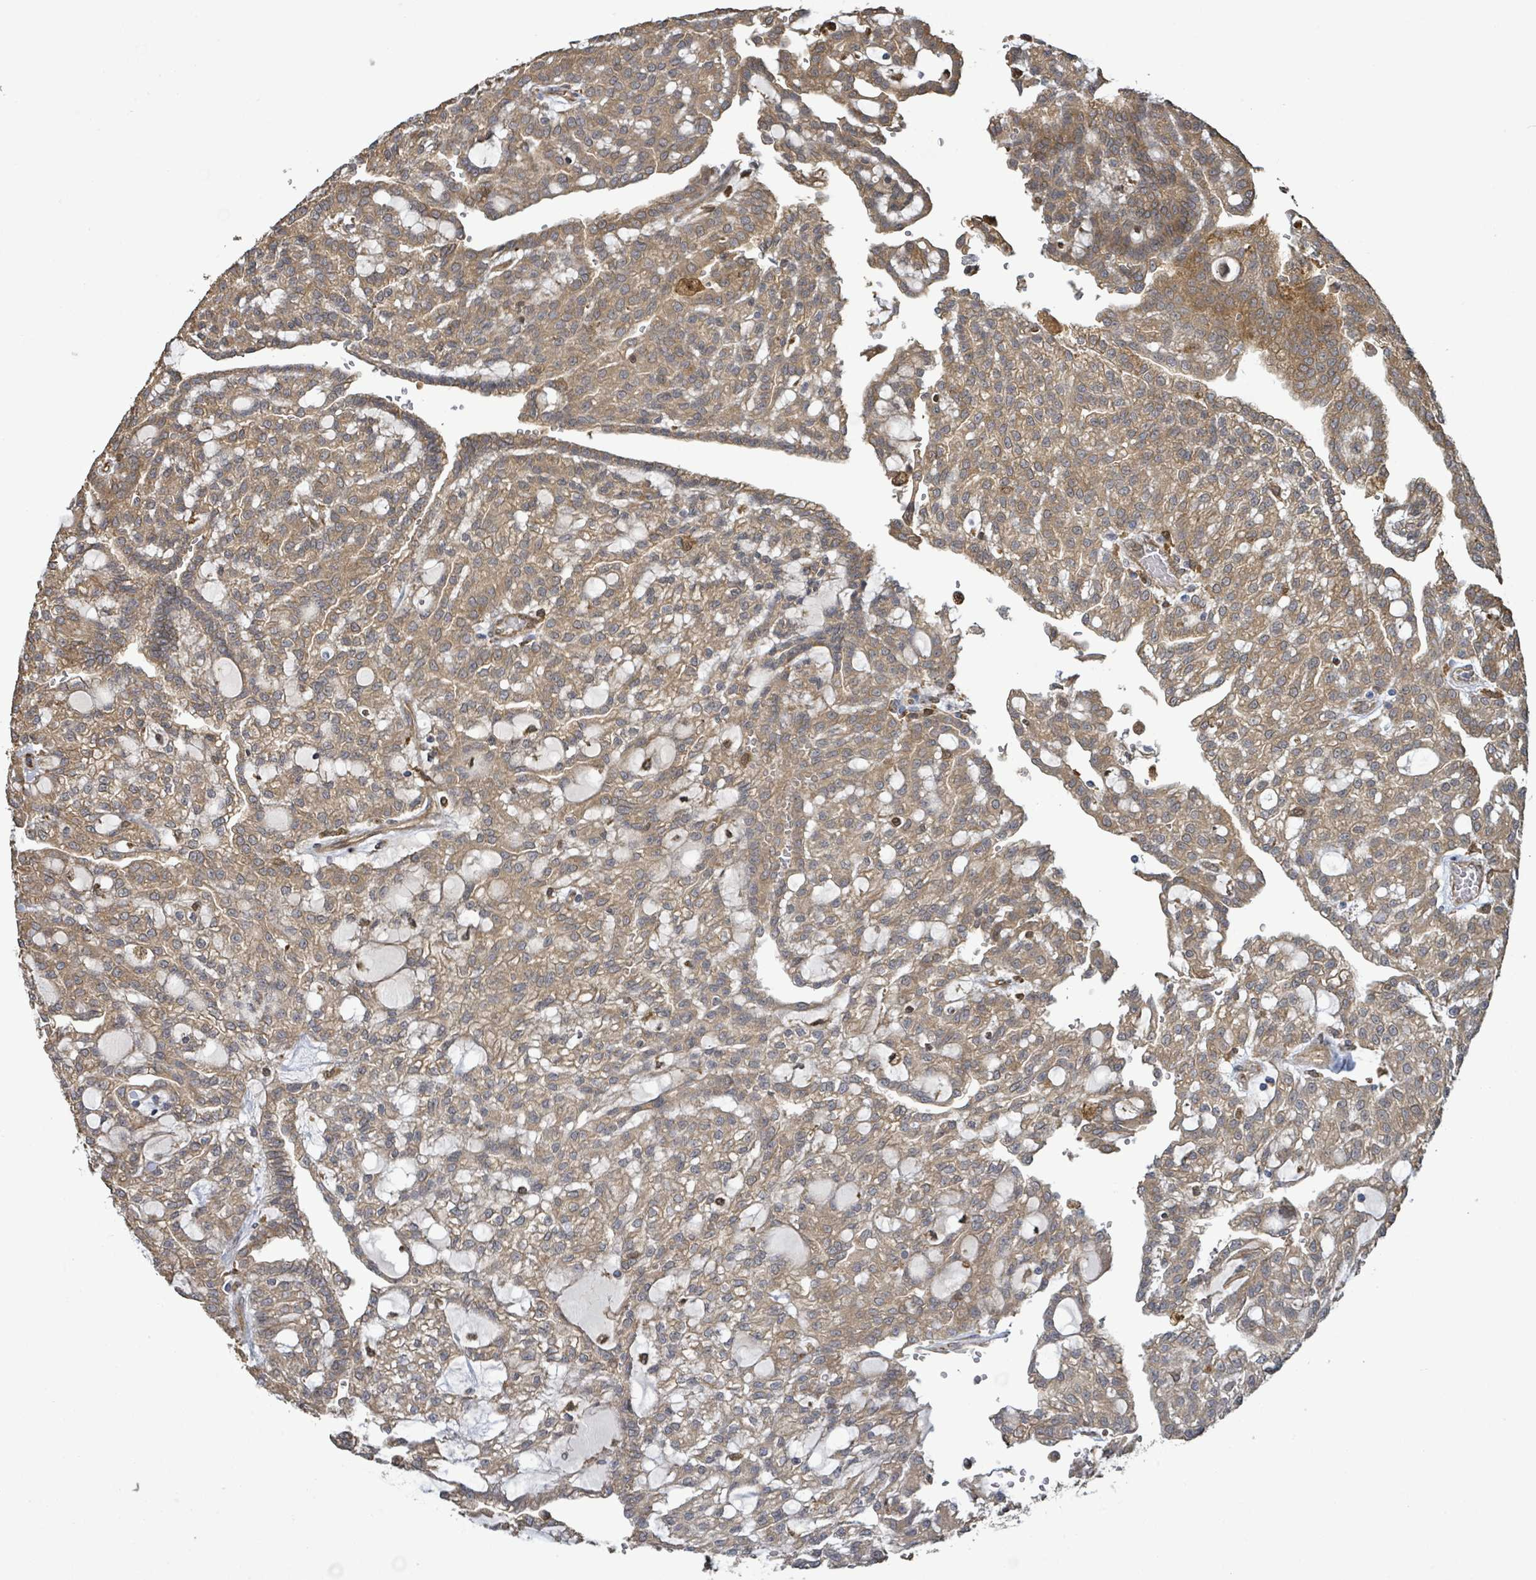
{"staining": {"intensity": "moderate", "quantity": ">75%", "location": "cytoplasmic/membranous"}, "tissue": "renal cancer", "cell_type": "Tumor cells", "image_type": "cancer", "snomed": [{"axis": "morphology", "description": "Adenocarcinoma, NOS"}, {"axis": "topography", "description": "Kidney"}], "caption": "Renal cancer stained with a brown dye displays moderate cytoplasmic/membranous positive expression in approximately >75% of tumor cells.", "gene": "ARPIN", "patient": {"sex": "male", "age": 63}}